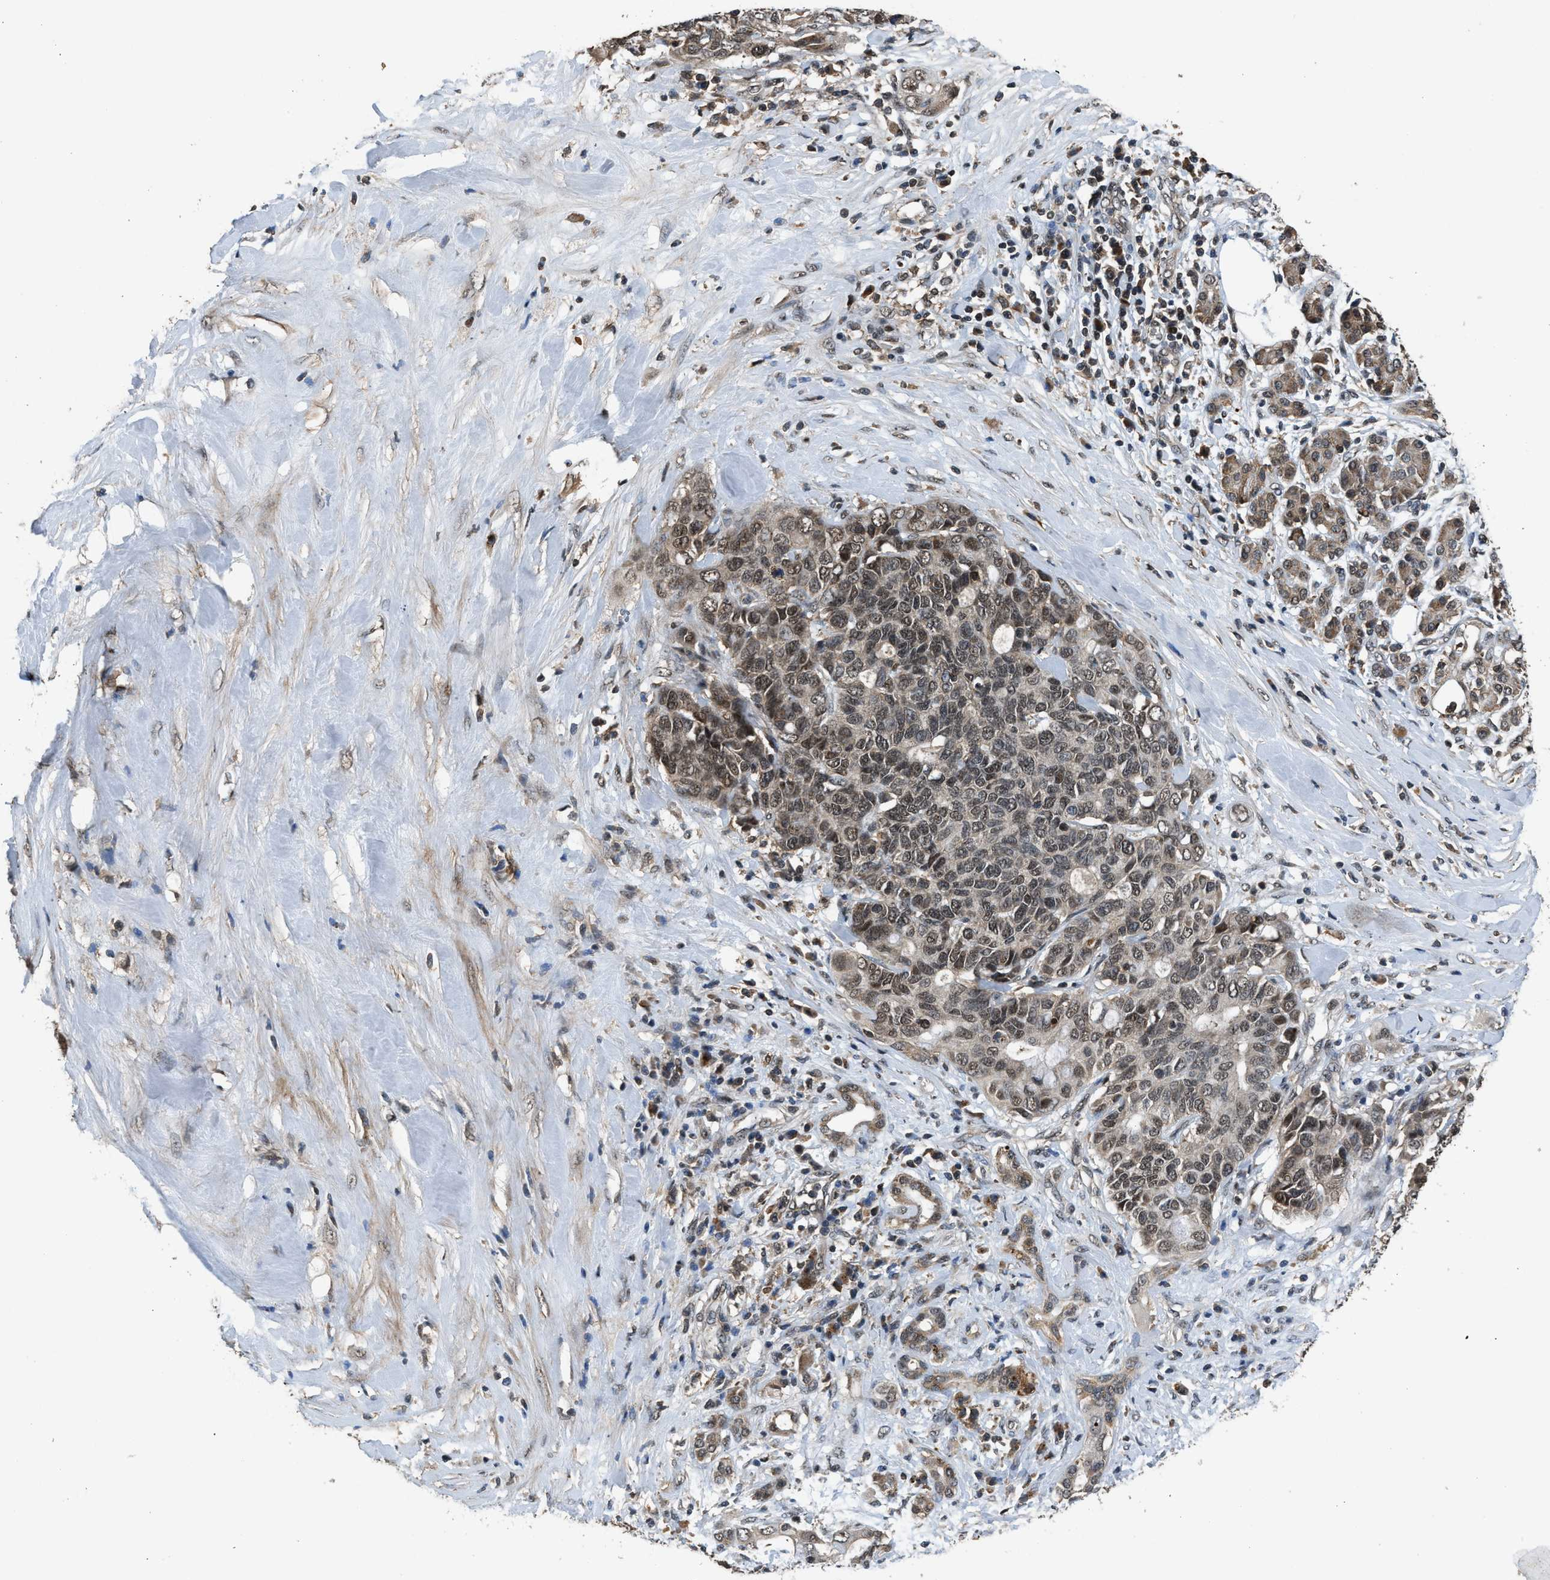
{"staining": {"intensity": "moderate", "quantity": ">75%", "location": "cytoplasmic/membranous,nuclear"}, "tissue": "pancreatic cancer", "cell_type": "Tumor cells", "image_type": "cancer", "snomed": [{"axis": "morphology", "description": "Adenocarcinoma, NOS"}, {"axis": "topography", "description": "Pancreas"}], "caption": "Moderate cytoplasmic/membranous and nuclear protein expression is appreciated in approximately >75% of tumor cells in adenocarcinoma (pancreatic).", "gene": "SLC15A4", "patient": {"sex": "female", "age": 56}}